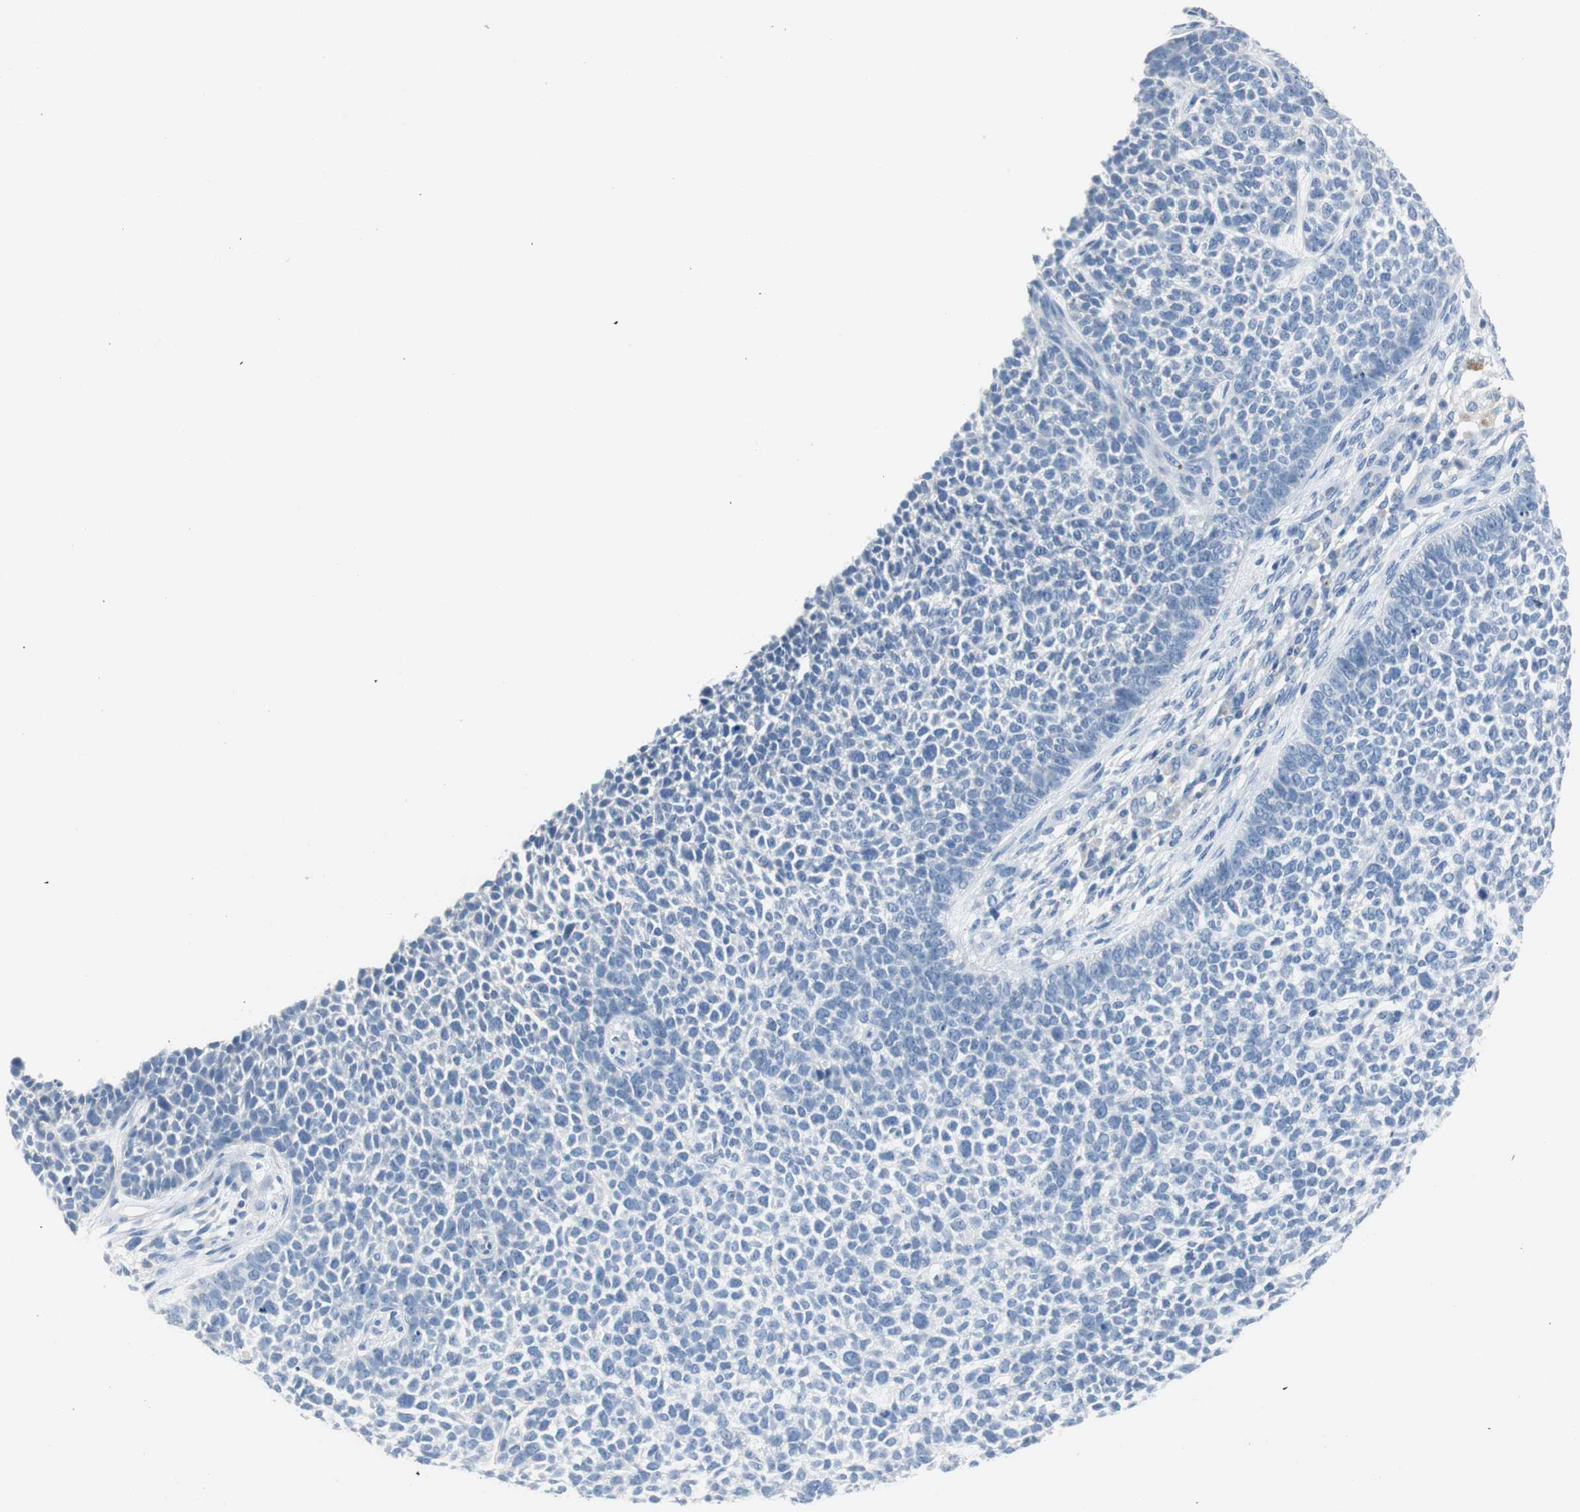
{"staining": {"intensity": "negative", "quantity": "none", "location": "none"}, "tissue": "skin cancer", "cell_type": "Tumor cells", "image_type": "cancer", "snomed": [{"axis": "morphology", "description": "Basal cell carcinoma"}, {"axis": "topography", "description": "Skin"}], "caption": "There is no significant expression in tumor cells of skin cancer.", "gene": "LRP2", "patient": {"sex": "female", "age": 84}}